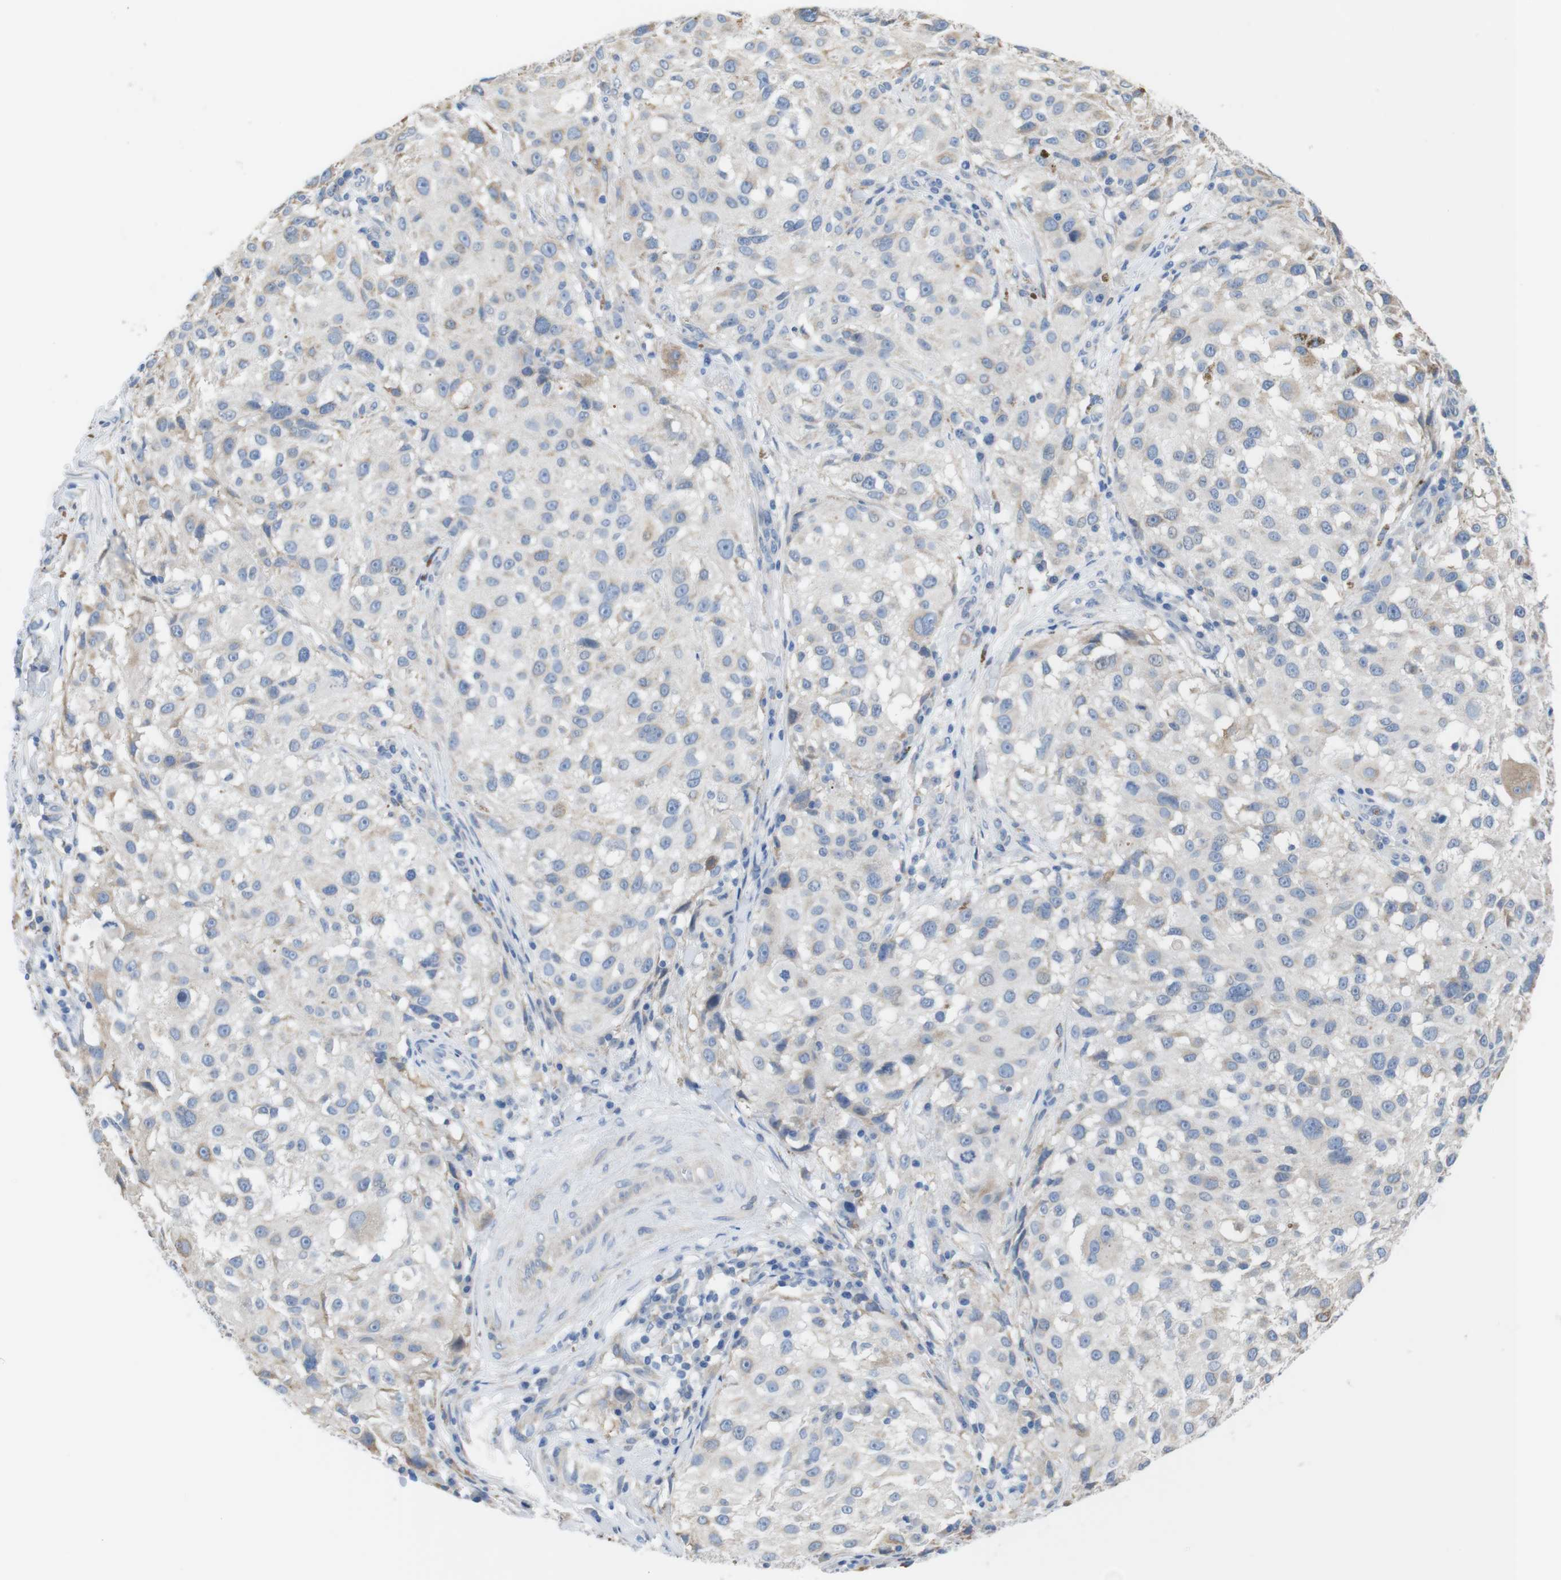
{"staining": {"intensity": "negative", "quantity": "none", "location": "none"}, "tissue": "melanoma", "cell_type": "Tumor cells", "image_type": "cancer", "snomed": [{"axis": "morphology", "description": "Necrosis, NOS"}, {"axis": "morphology", "description": "Malignant melanoma, NOS"}, {"axis": "topography", "description": "Skin"}], "caption": "Malignant melanoma was stained to show a protein in brown. There is no significant staining in tumor cells. Nuclei are stained in blue.", "gene": "CDH8", "patient": {"sex": "female", "age": 87}}